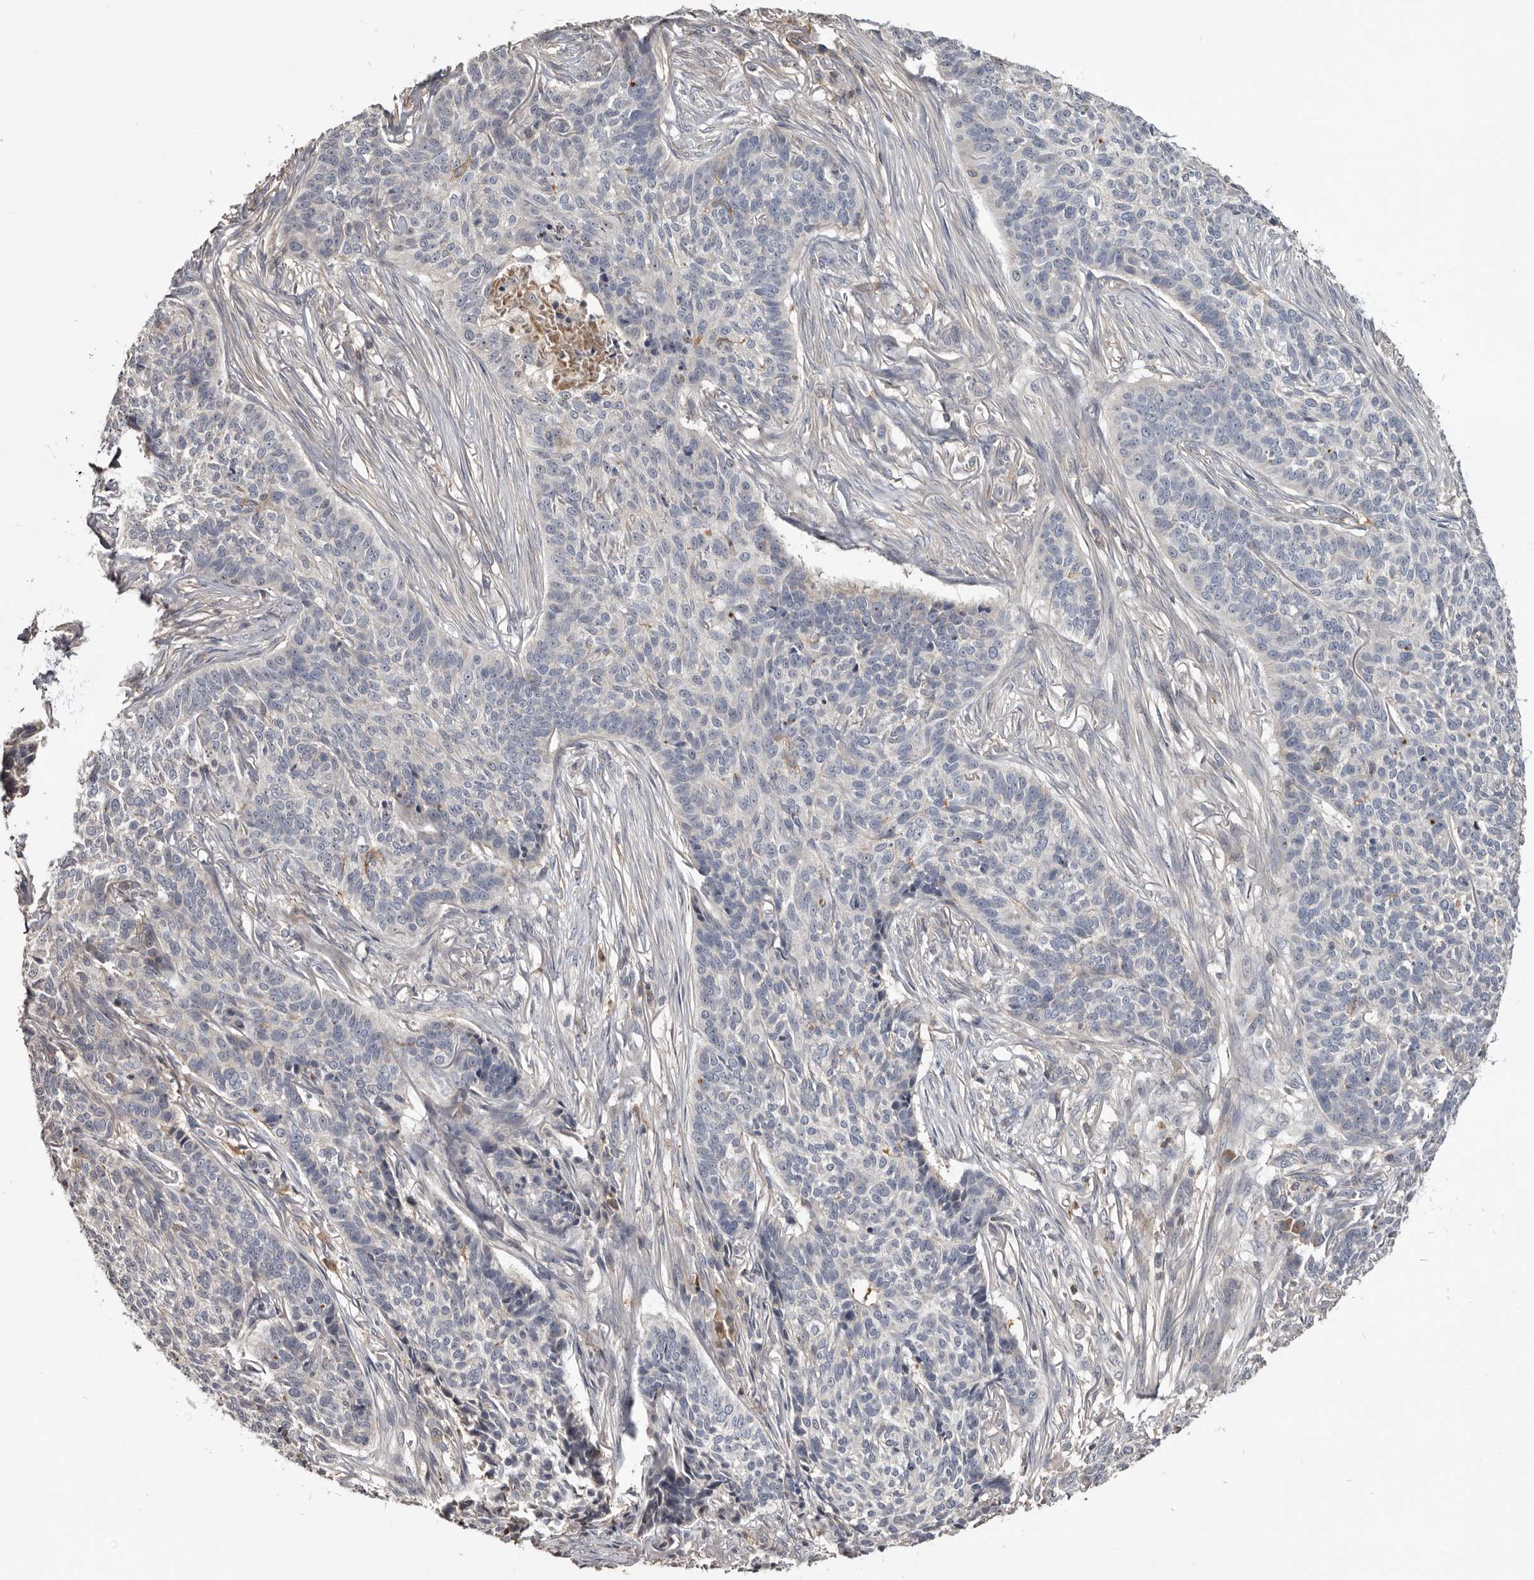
{"staining": {"intensity": "negative", "quantity": "none", "location": "none"}, "tissue": "skin cancer", "cell_type": "Tumor cells", "image_type": "cancer", "snomed": [{"axis": "morphology", "description": "Basal cell carcinoma"}, {"axis": "topography", "description": "Skin"}], "caption": "DAB immunohistochemical staining of skin cancer (basal cell carcinoma) exhibits no significant expression in tumor cells.", "gene": "TTC39A", "patient": {"sex": "male", "age": 85}}